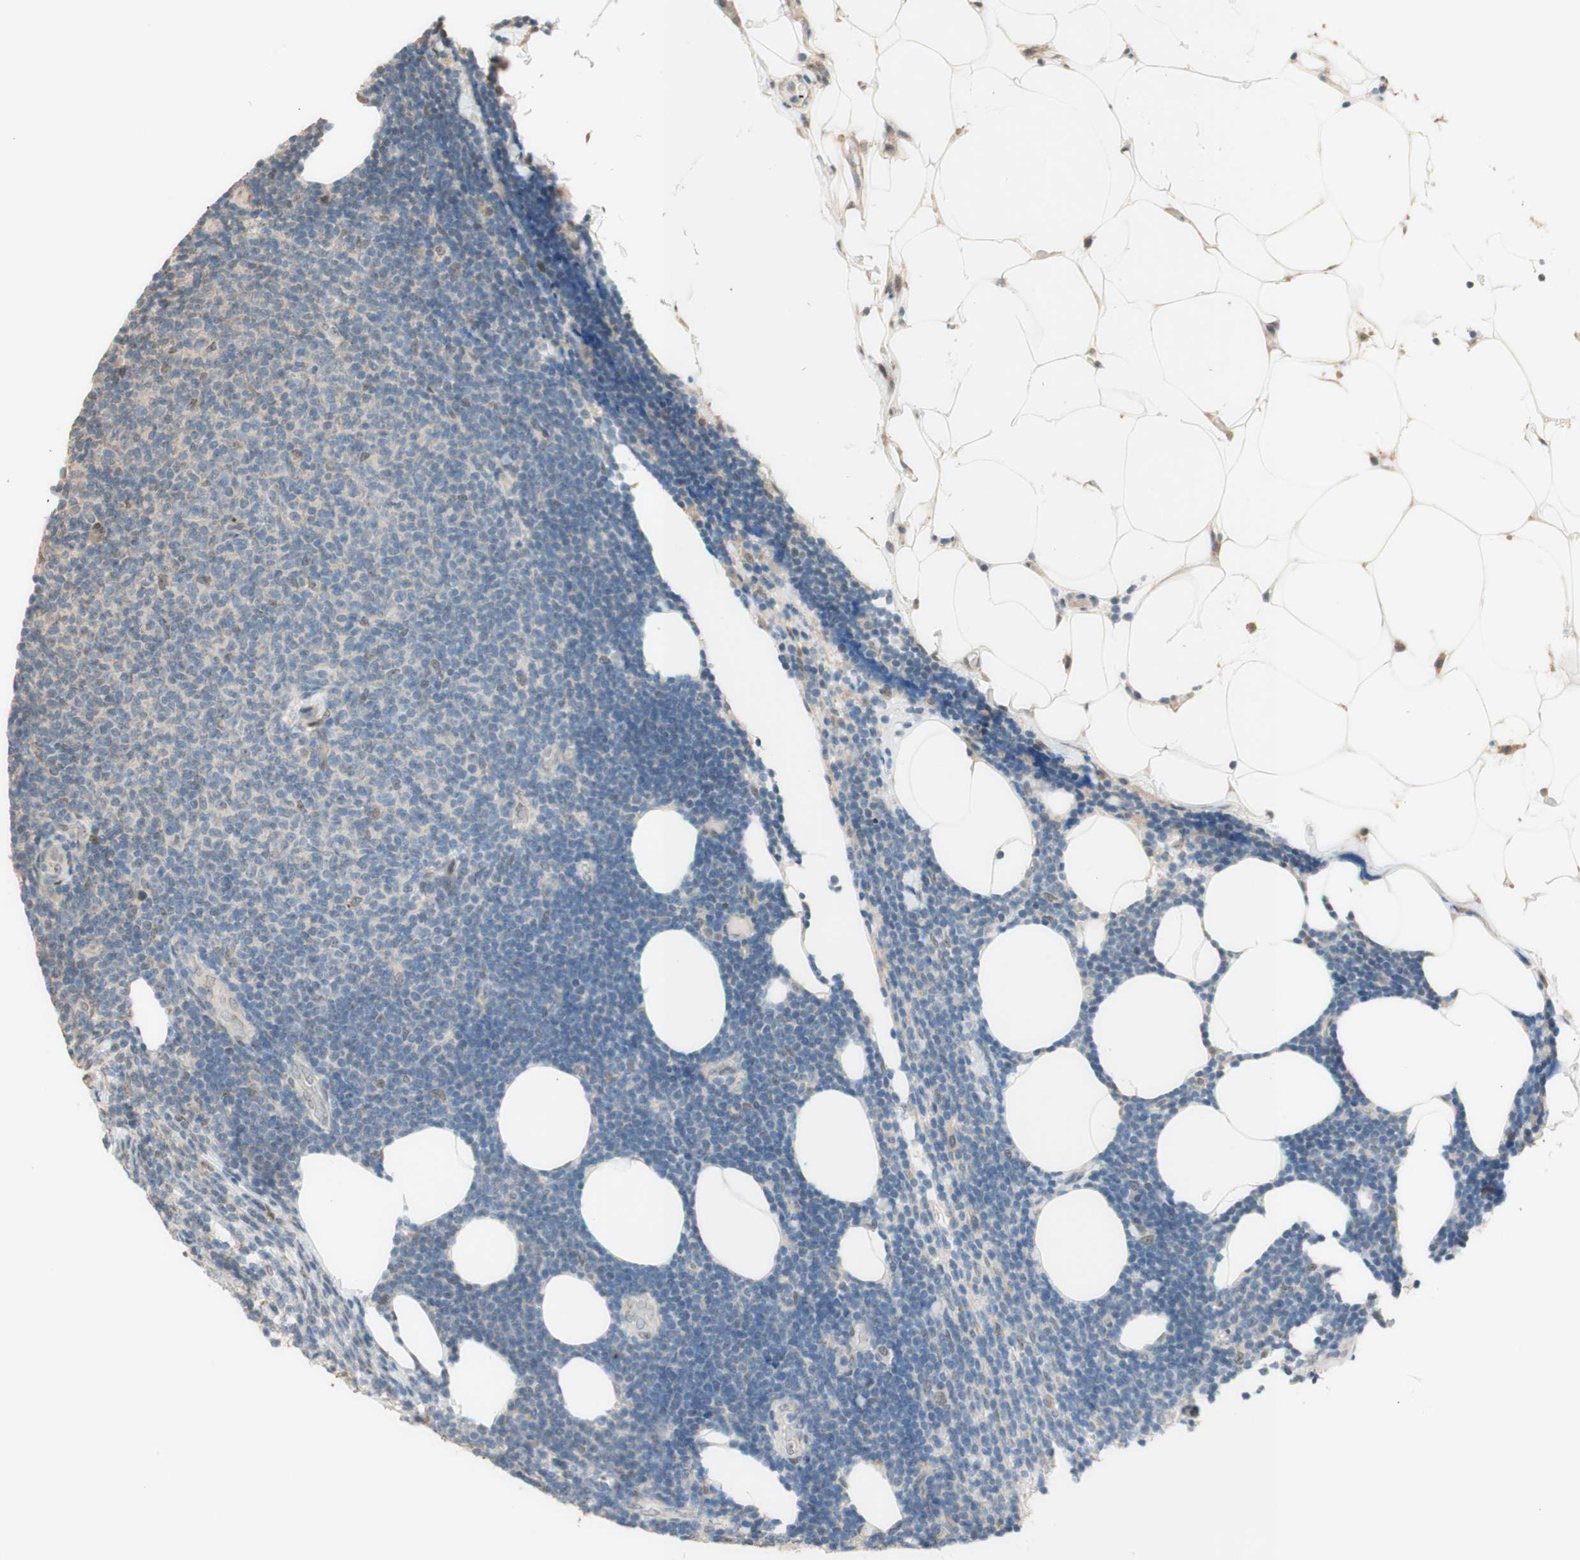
{"staining": {"intensity": "weak", "quantity": "<25%", "location": "cytoplasmic/membranous"}, "tissue": "lymphoma", "cell_type": "Tumor cells", "image_type": "cancer", "snomed": [{"axis": "morphology", "description": "Malignant lymphoma, non-Hodgkin's type, Low grade"}, {"axis": "topography", "description": "Lymph node"}], "caption": "A high-resolution micrograph shows immunohistochemistry (IHC) staining of low-grade malignant lymphoma, non-Hodgkin's type, which demonstrates no significant positivity in tumor cells.", "gene": "CCNC", "patient": {"sex": "male", "age": 66}}